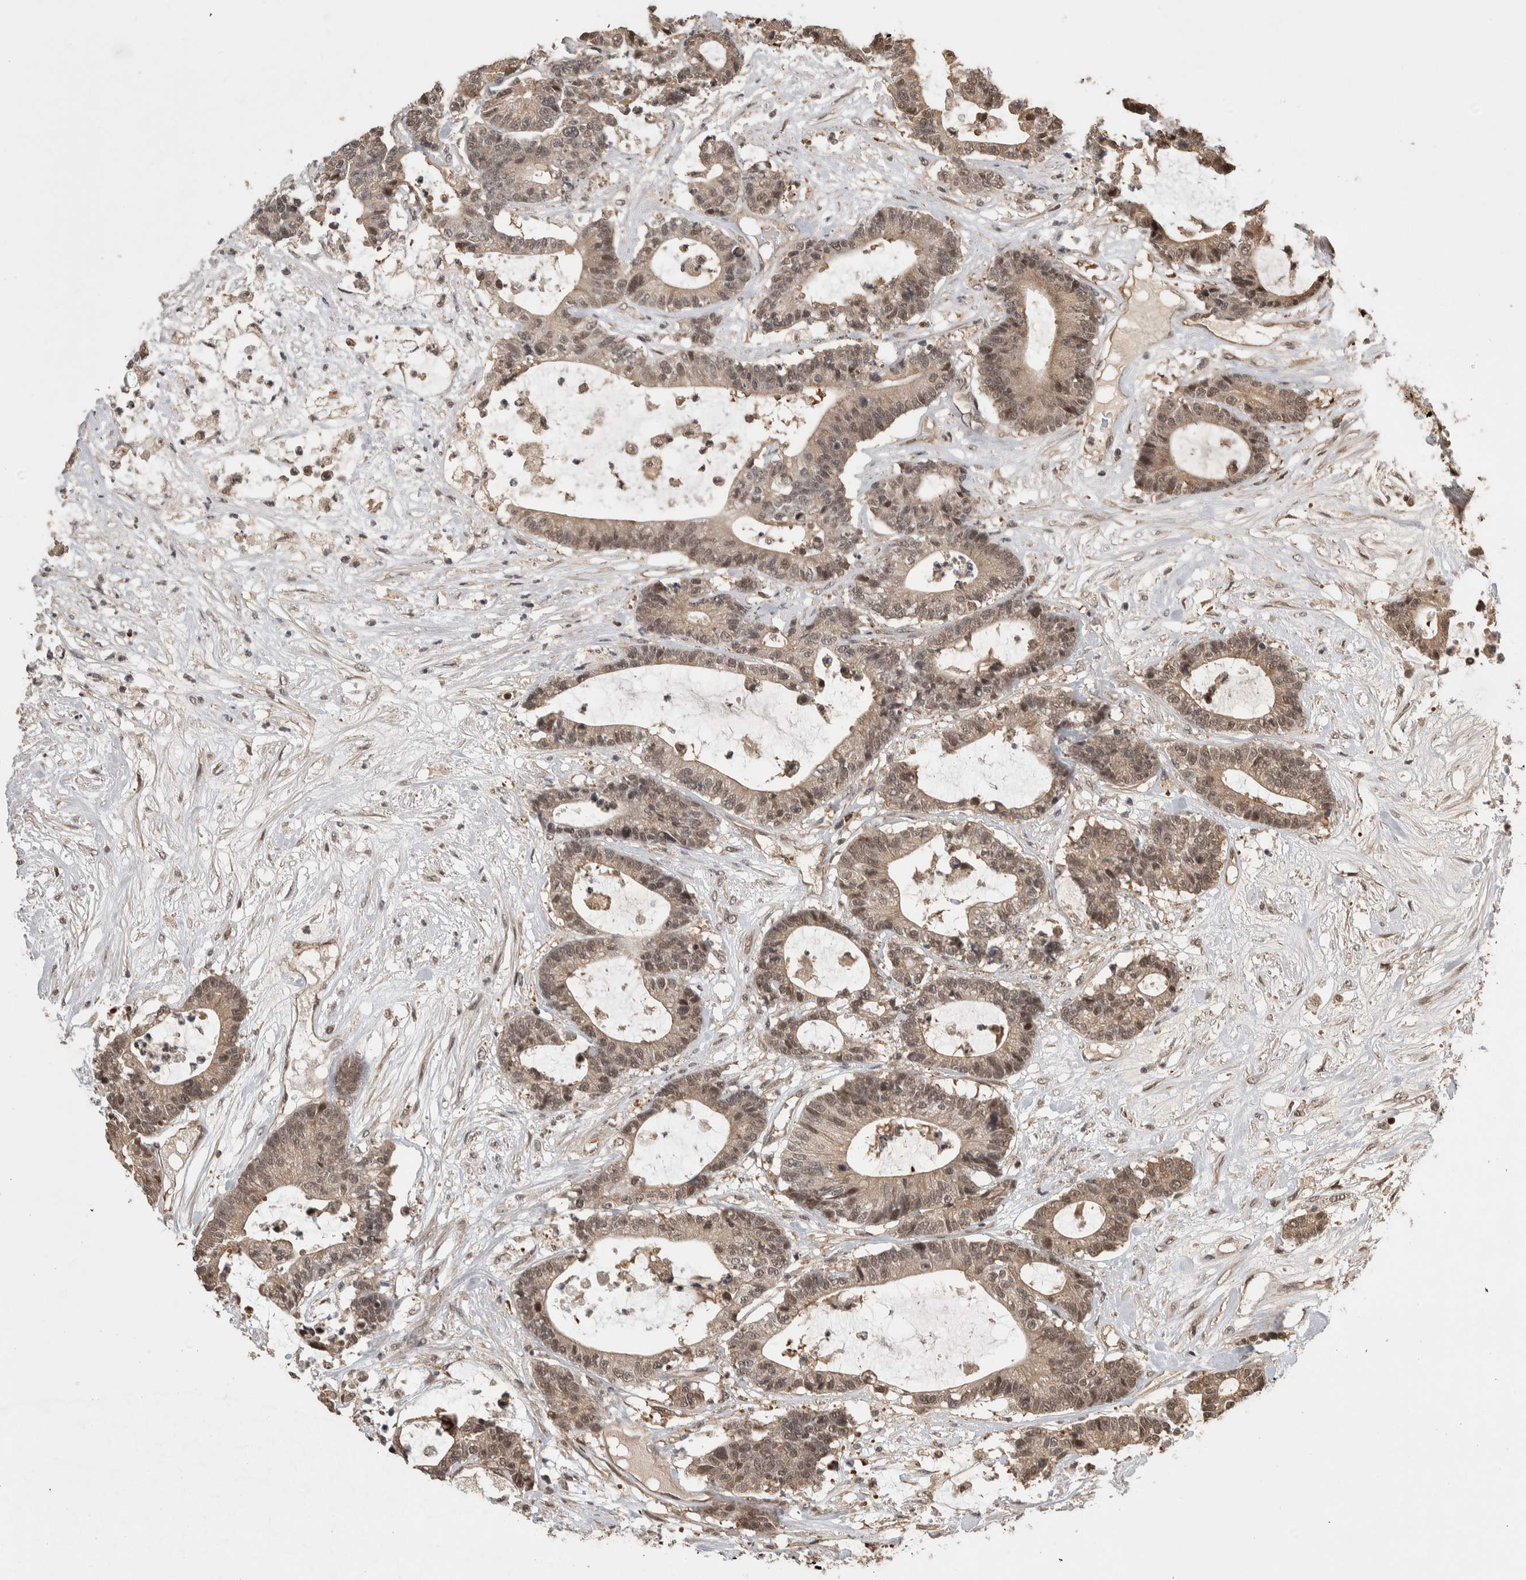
{"staining": {"intensity": "moderate", "quantity": ">75%", "location": "cytoplasmic/membranous,nuclear"}, "tissue": "colorectal cancer", "cell_type": "Tumor cells", "image_type": "cancer", "snomed": [{"axis": "morphology", "description": "Adenocarcinoma, NOS"}, {"axis": "topography", "description": "Colon"}], "caption": "Human colorectal cancer stained with a protein marker demonstrates moderate staining in tumor cells.", "gene": "ZNF592", "patient": {"sex": "female", "age": 84}}